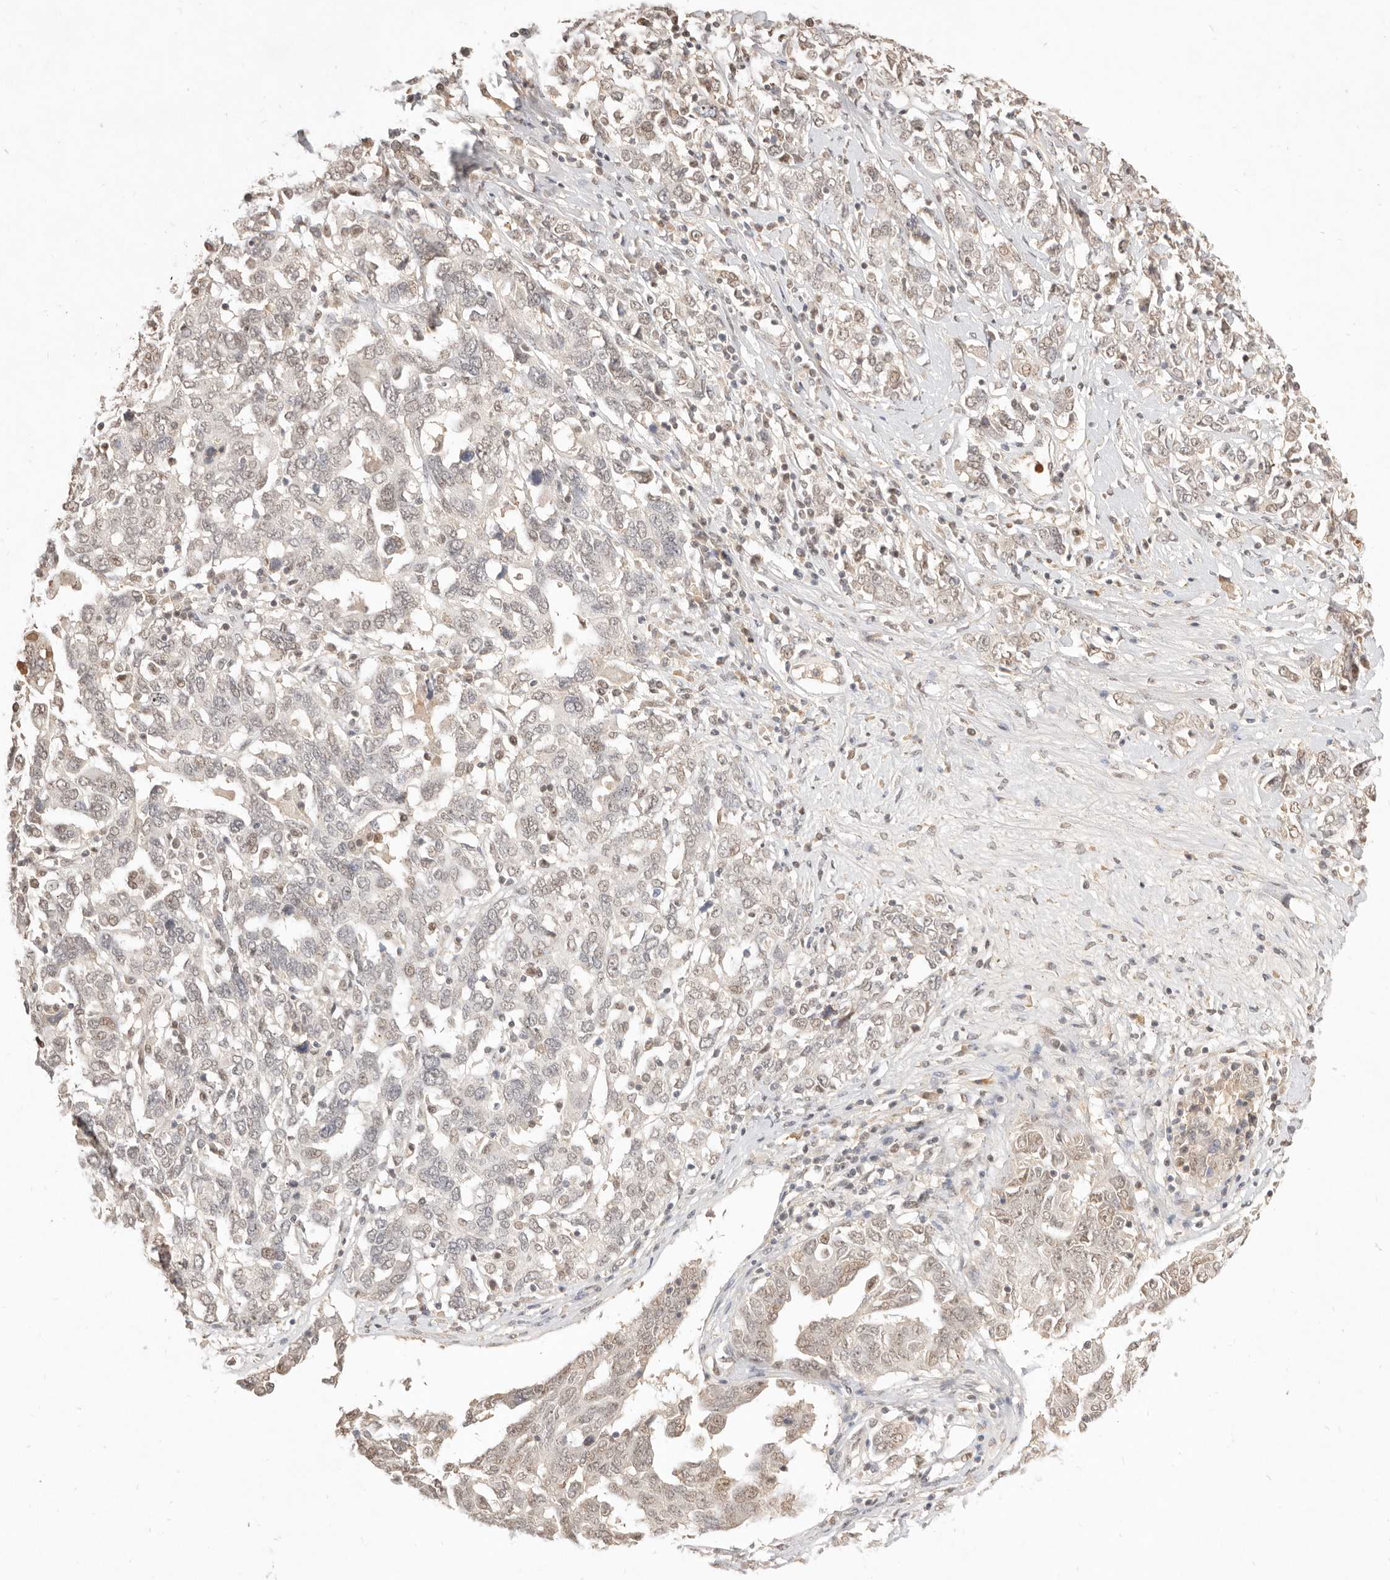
{"staining": {"intensity": "weak", "quantity": "25%-75%", "location": "cytoplasmic/membranous,nuclear"}, "tissue": "ovarian cancer", "cell_type": "Tumor cells", "image_type": "cancer", "snomed": [{"axis": "morphology", "description": "Carcinoma, endometroid"}, {"axis": "topography", "description": "Ovary"}], "caption": "There is low levels of weak cytoplasmic/membranous and nuclear expression in tumor cells of ovarian cancer (endometroid carcinoma), as demonstrated by immunohistochemical staining (brown color).", "gene": "MEP1A", "patient": {"sex": "female", "age": 62}}